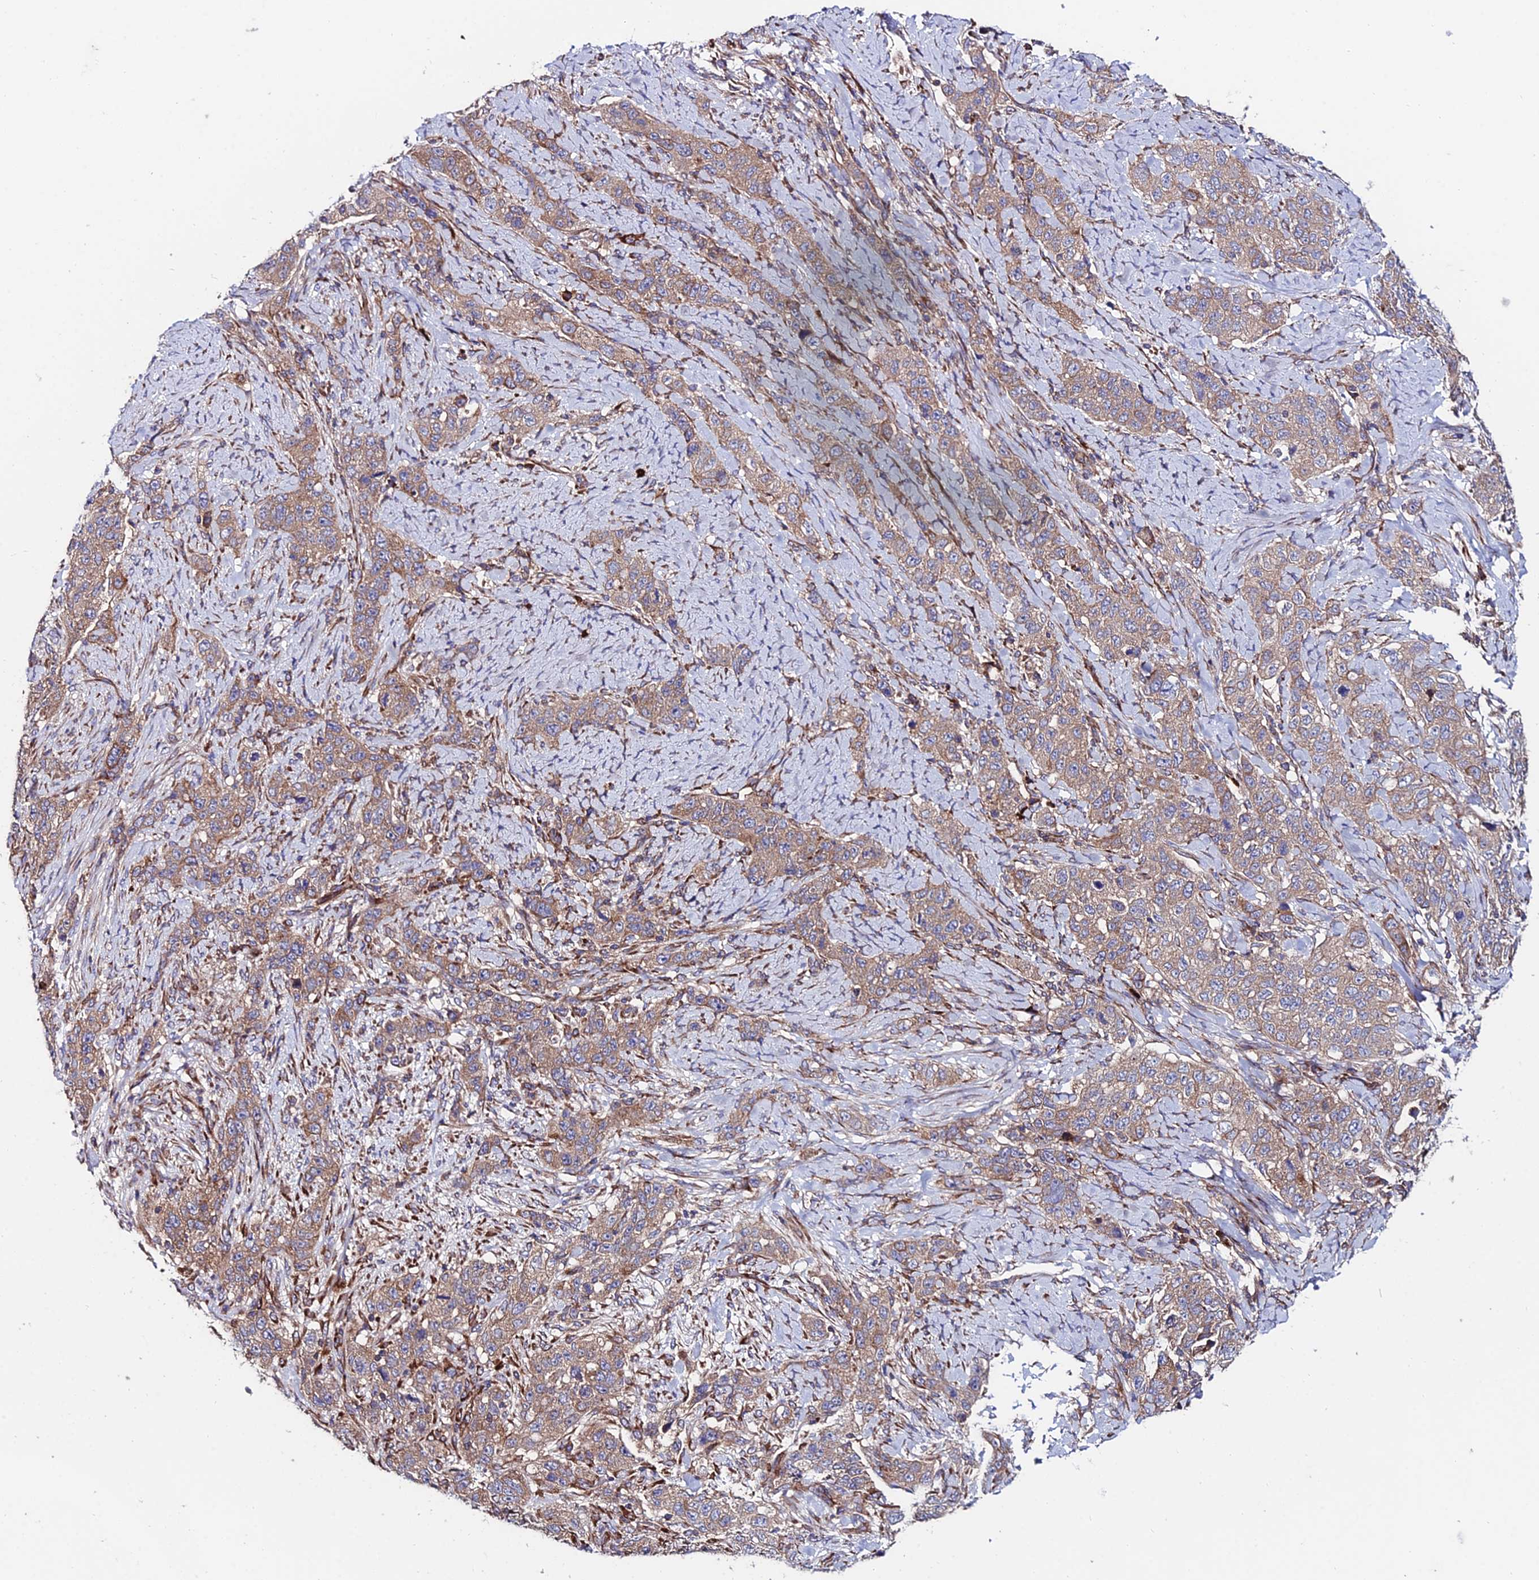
{"staining": {"intensity": "moderate", "quantity": ">75%", "location": "cytoplasmic/membranous"}, "tissue": "stomach cancer", "cell_type": "Tumor cells", "image_type": "cancer", "snomed": [{"axis": "morphology", "description": "Adenocarcinoma, NOS"}, {"axis": "topography", "description": "Stomach"}], "caption": "Immunohistochemical staining of human adenocarcinoma (stomach) shows moderate cytoplasmic/membranous protein positivity in about >75% of tumor cells.", "gene": "EIF3K", "patient": {"sex": "male", "age": 48}}